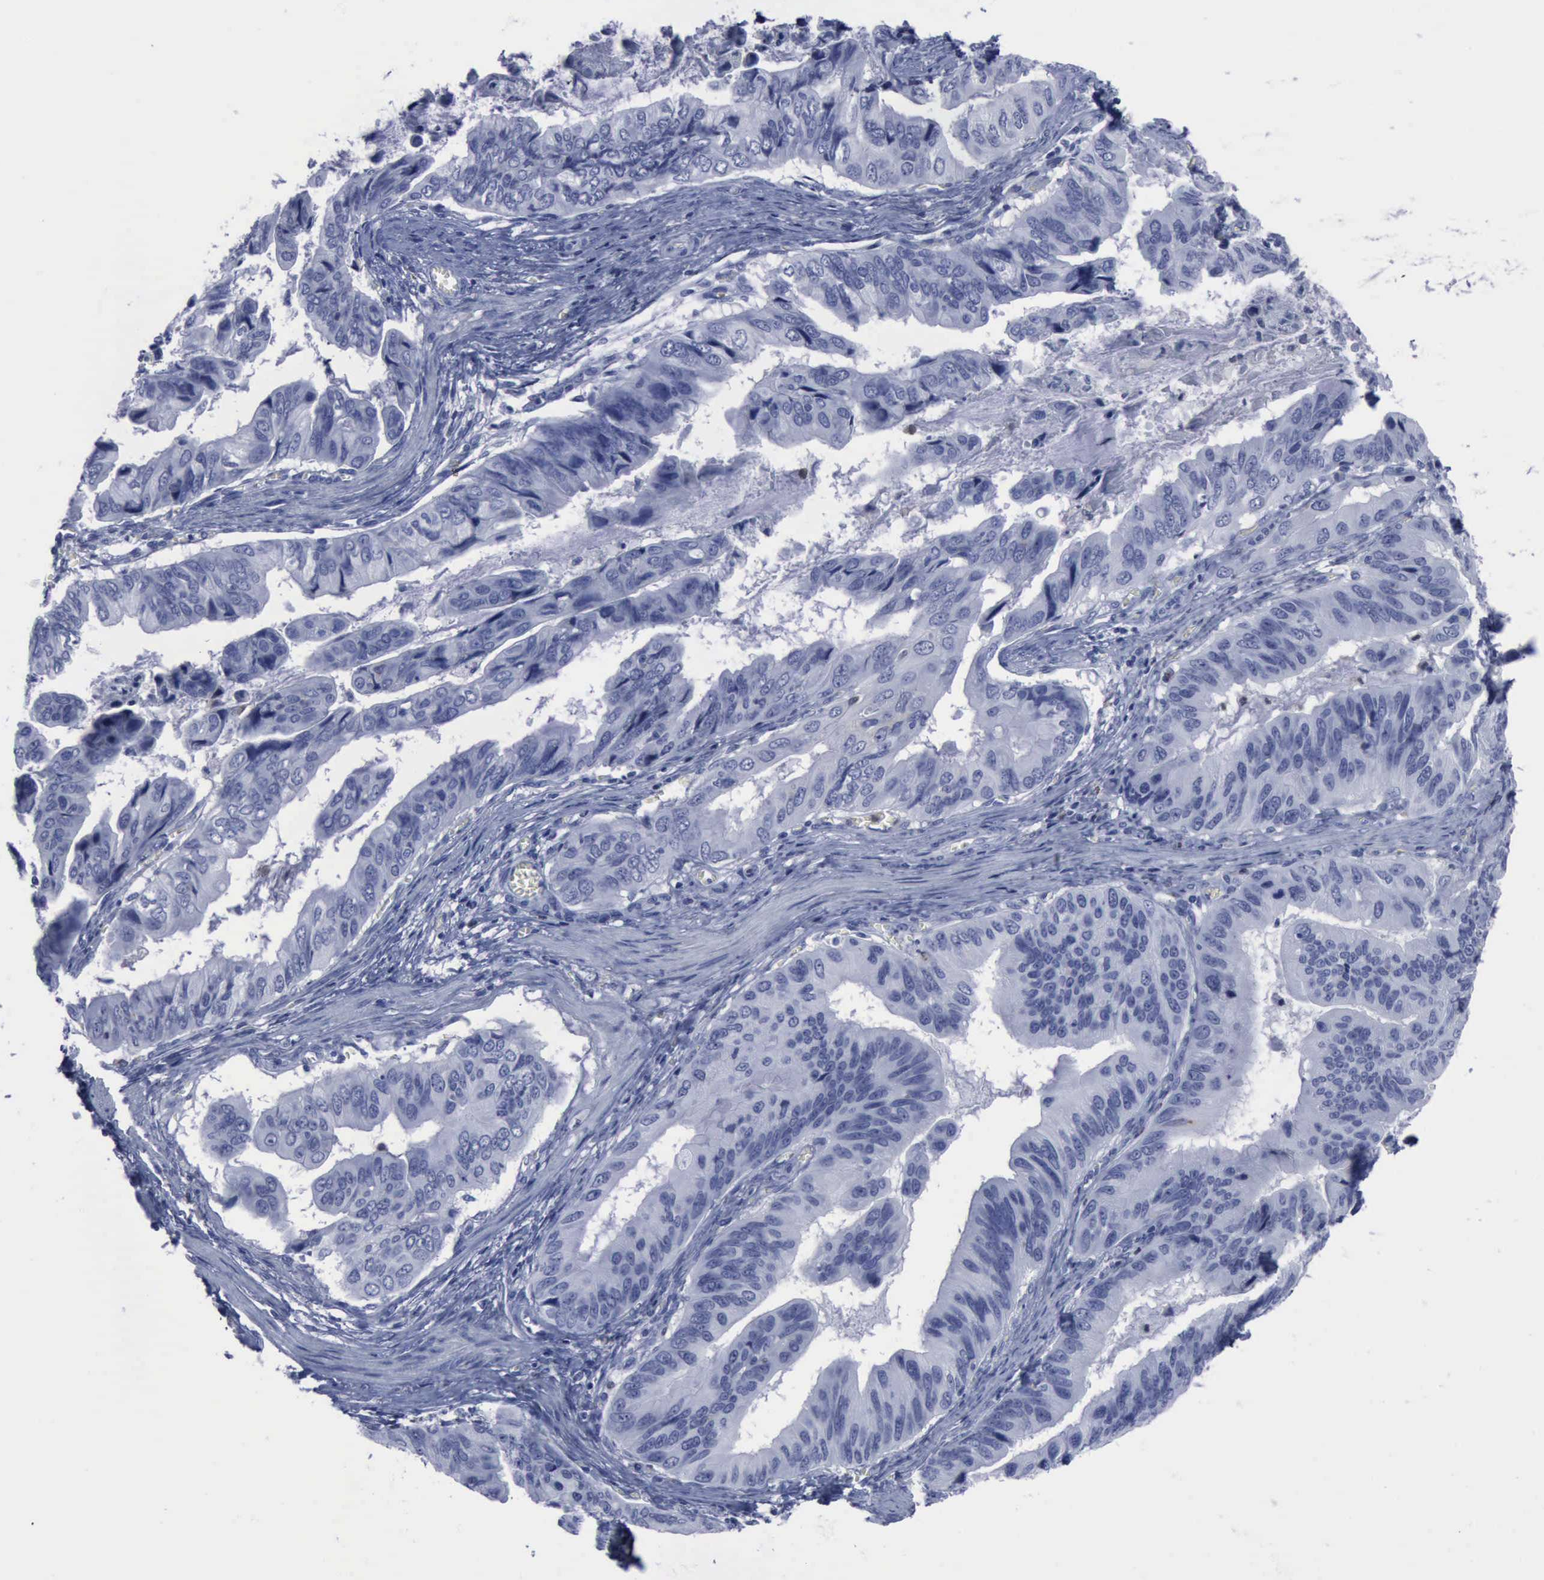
{"staining": {"intensity": "negative", "quantity": "none", "location": "none"}, "tissue": "stomach cancer", "cell_type": "Tumor cells", "image_type": "cancer", "snomed": [{"axis": "morphology", "description": "Adenocarcinoma, NOS"}, {"axis": "topography", "description": "Stomach, upper"}], "caption": "Protein analysis of stomach cancer demonstrates no significant expression in tumor cells.", "gene": "CSTA", "patient": {"sex": "male", "age": 80}}